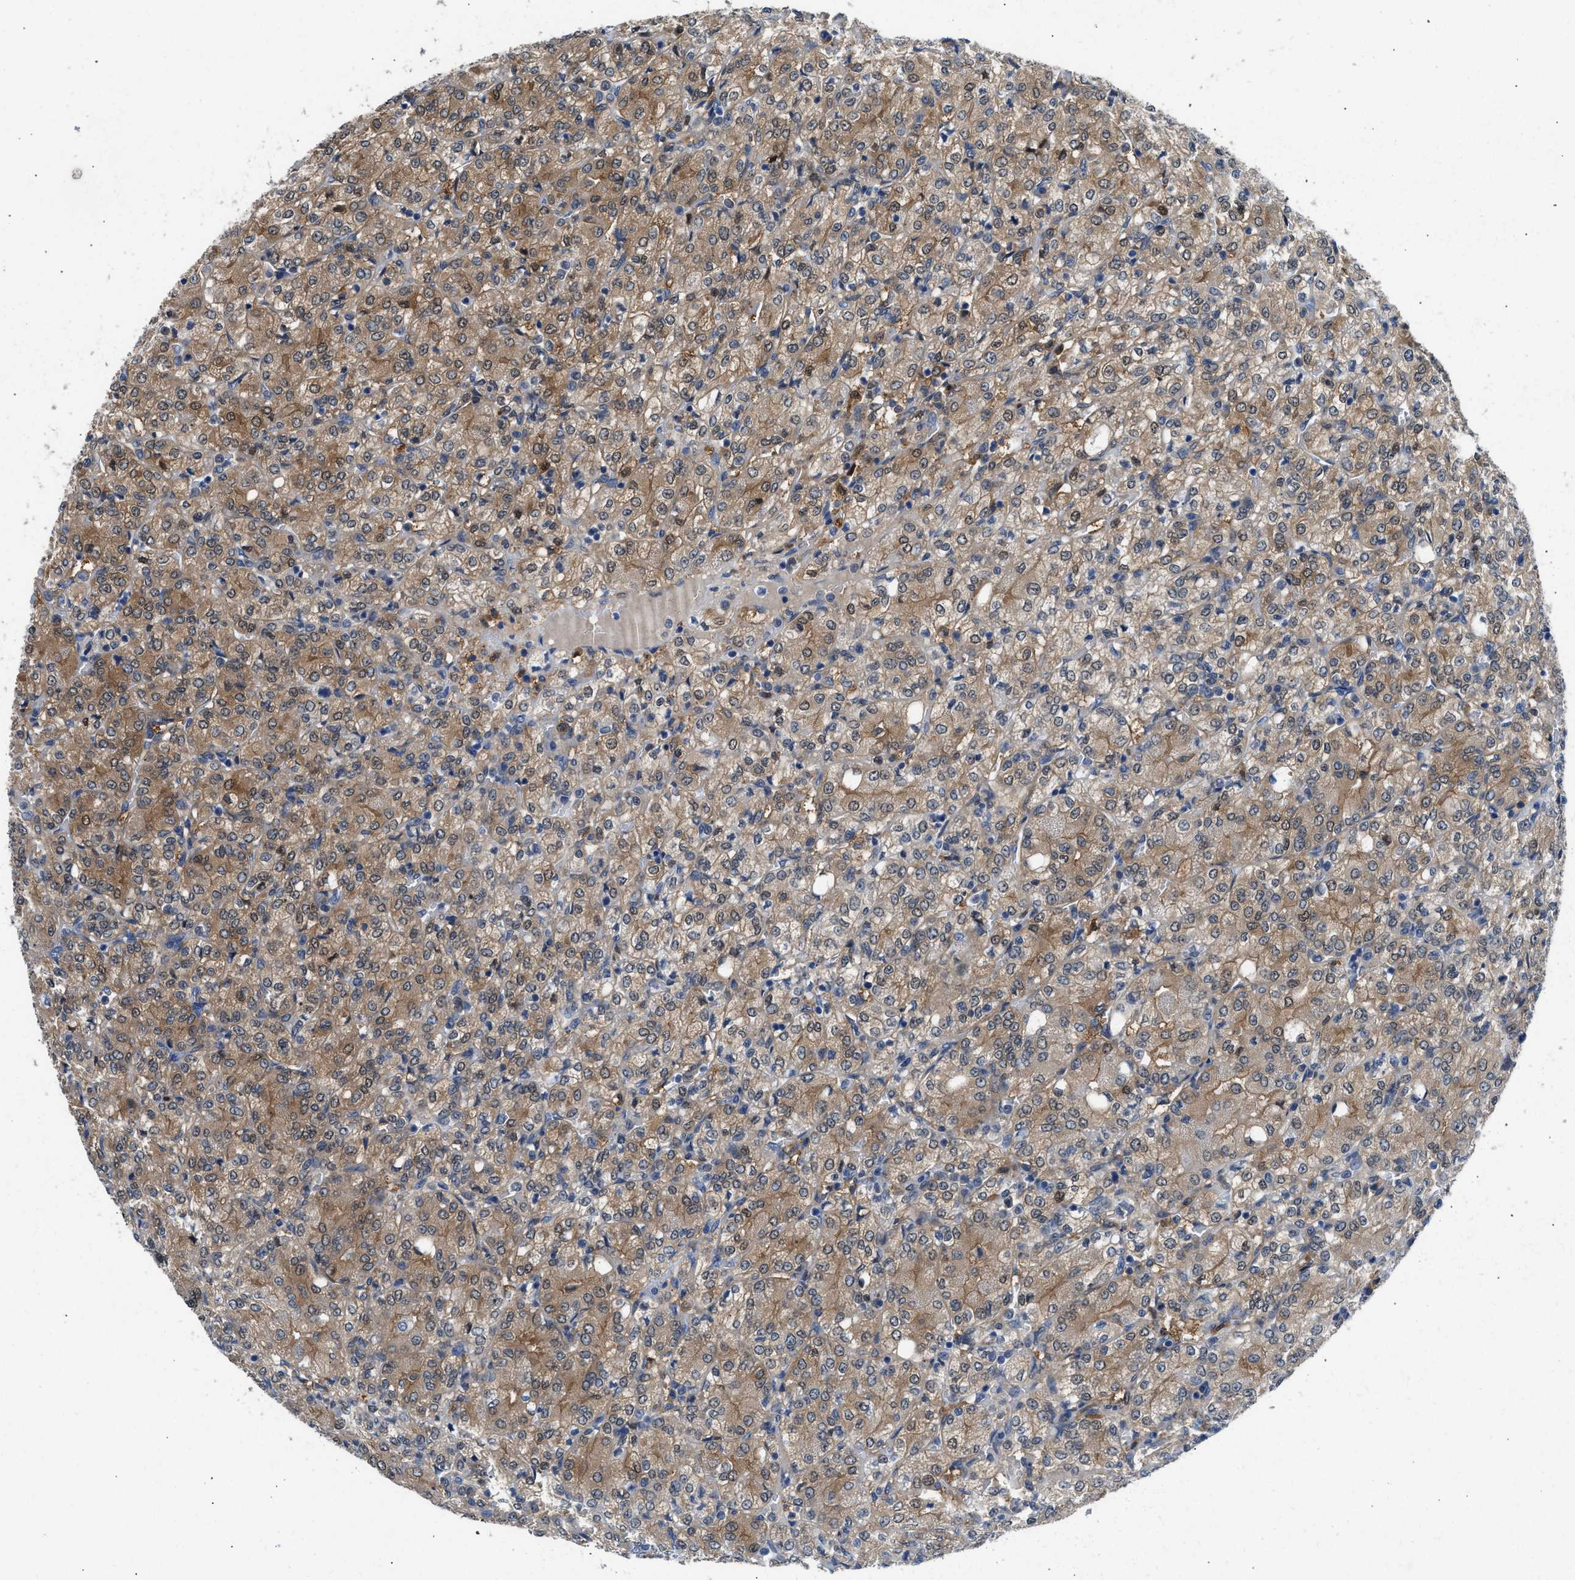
{"staining": {"intensity": "moderate", "quantity": ">75%", "location": "cytoplasmic/membranous"}, "tissue": "renal cancer", "cell_type": "Tumor cells", "image_type": "cancer", "snomed": [{"axis": "morphology", "description": "Adenocarcinoma, NOS"}, {"axis": "topography", "description": "Kidney"}], "caption": "IHC image of human renal cancer (adenocarcinoma) stained for a protein (brown), which exhibits medium levels of moderate cytoplasmic/membranous staining in approximately >75% of tumor cells.", "gene": "CBR1", "patient": {"sex": "male", "age": 77}}